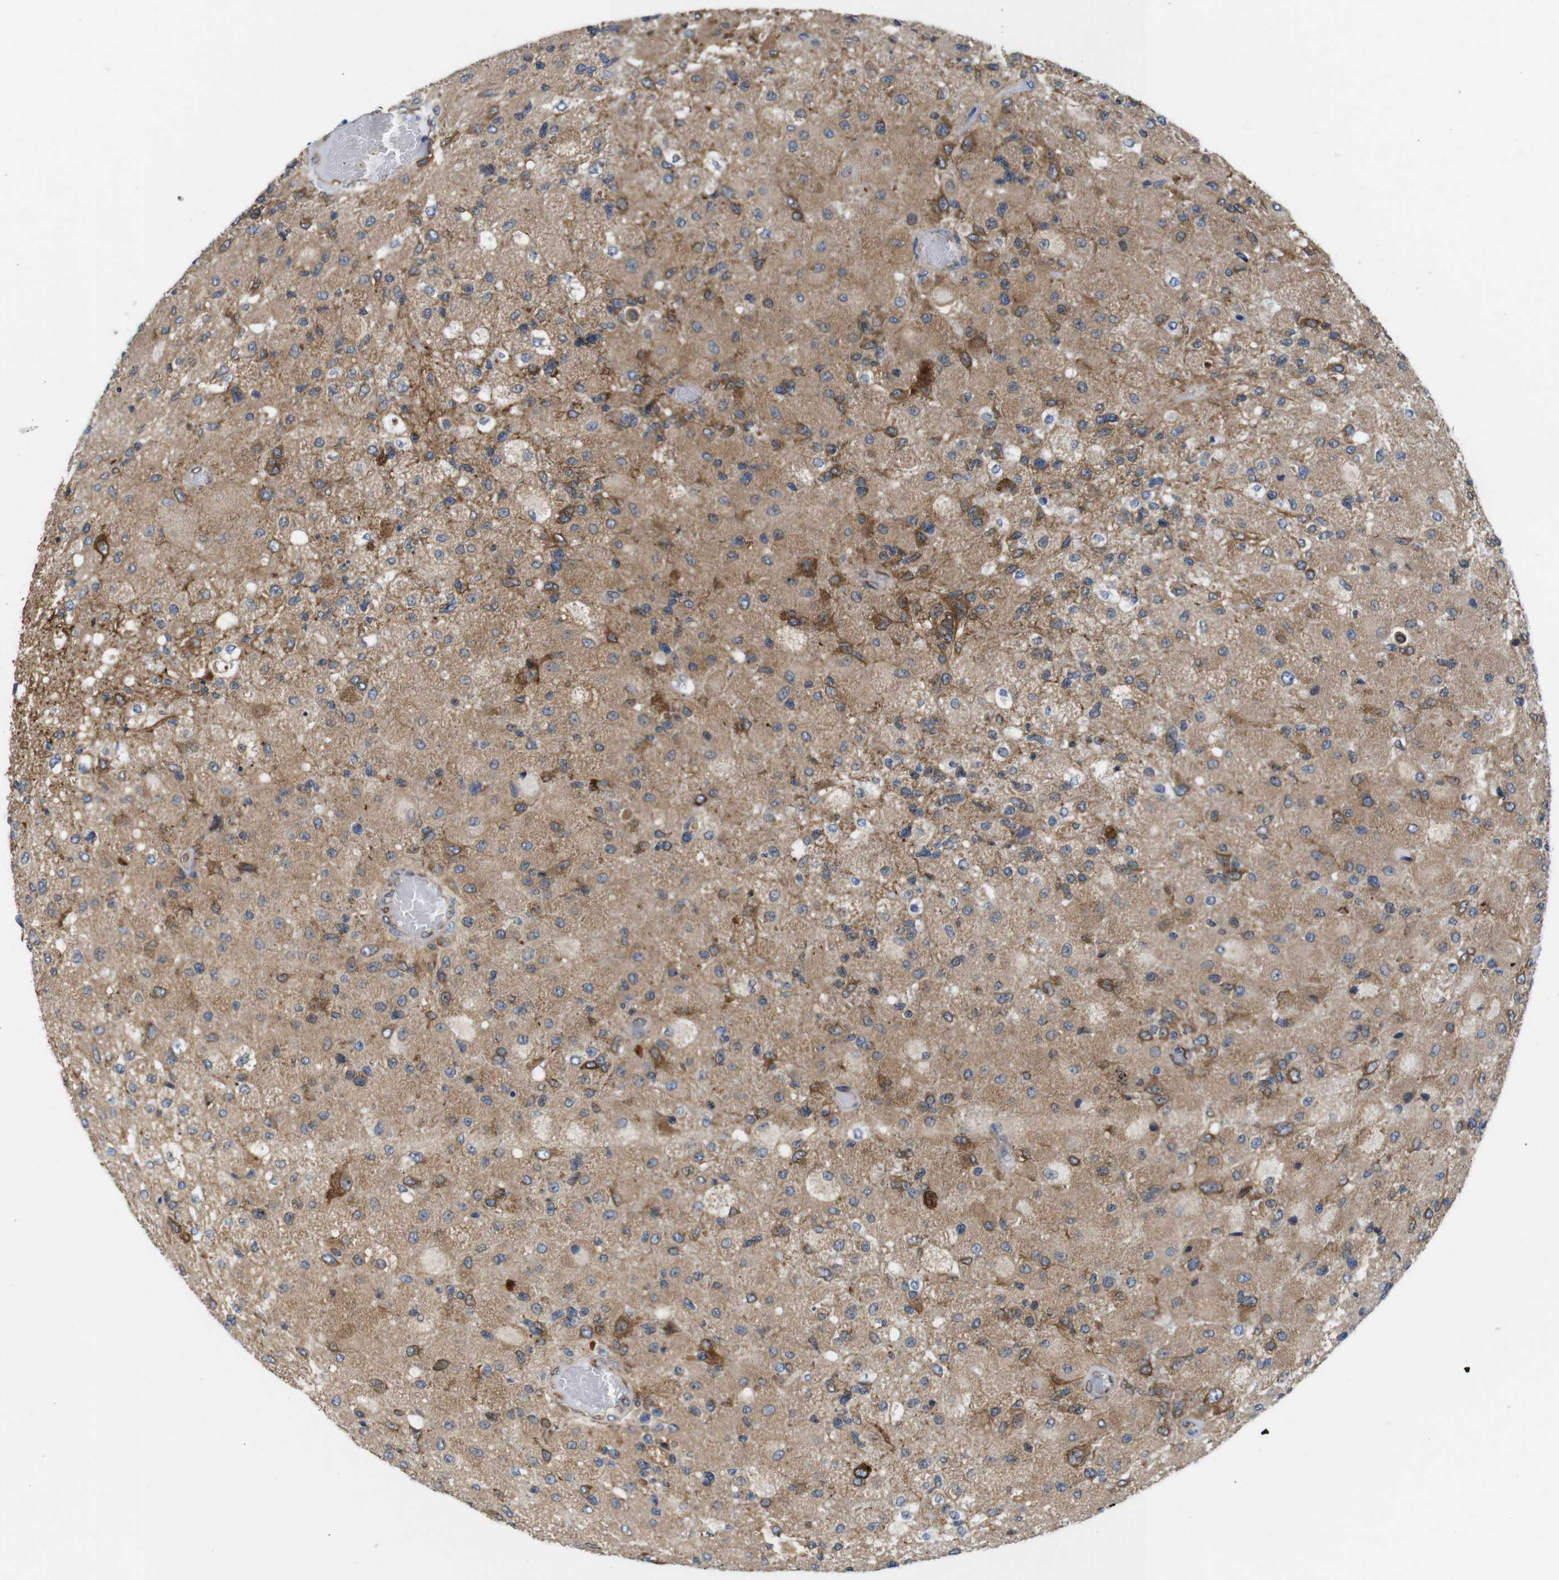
{"staining": {"intensity": "moderate", "quantity": ">75%", "location": "cytoplasmic/membranous"}, "tissue": "glioma", "cell_type": "Tumor cells", "image_type": "cancer", "snomed": [{"axis": "morphology", "description": "Normal tissue, NOS"}, {"axis": "morphology", "description": "Glioma, malignant, High grade"}, {"axis": "topography", "description": "Cerebral cortex"}], "caption": "Immunohistochemical staining of human glioma exhibits medium levels of moderate cytoplasmic/membranous expression in approximately >75% of tumor cells. (Stains: DAB in brown, nuclei in blue, Microscopy: brightfield microscopy at high magnification).", "gene": "HACD3", "patient": {"sex": "male", "age": 77}}